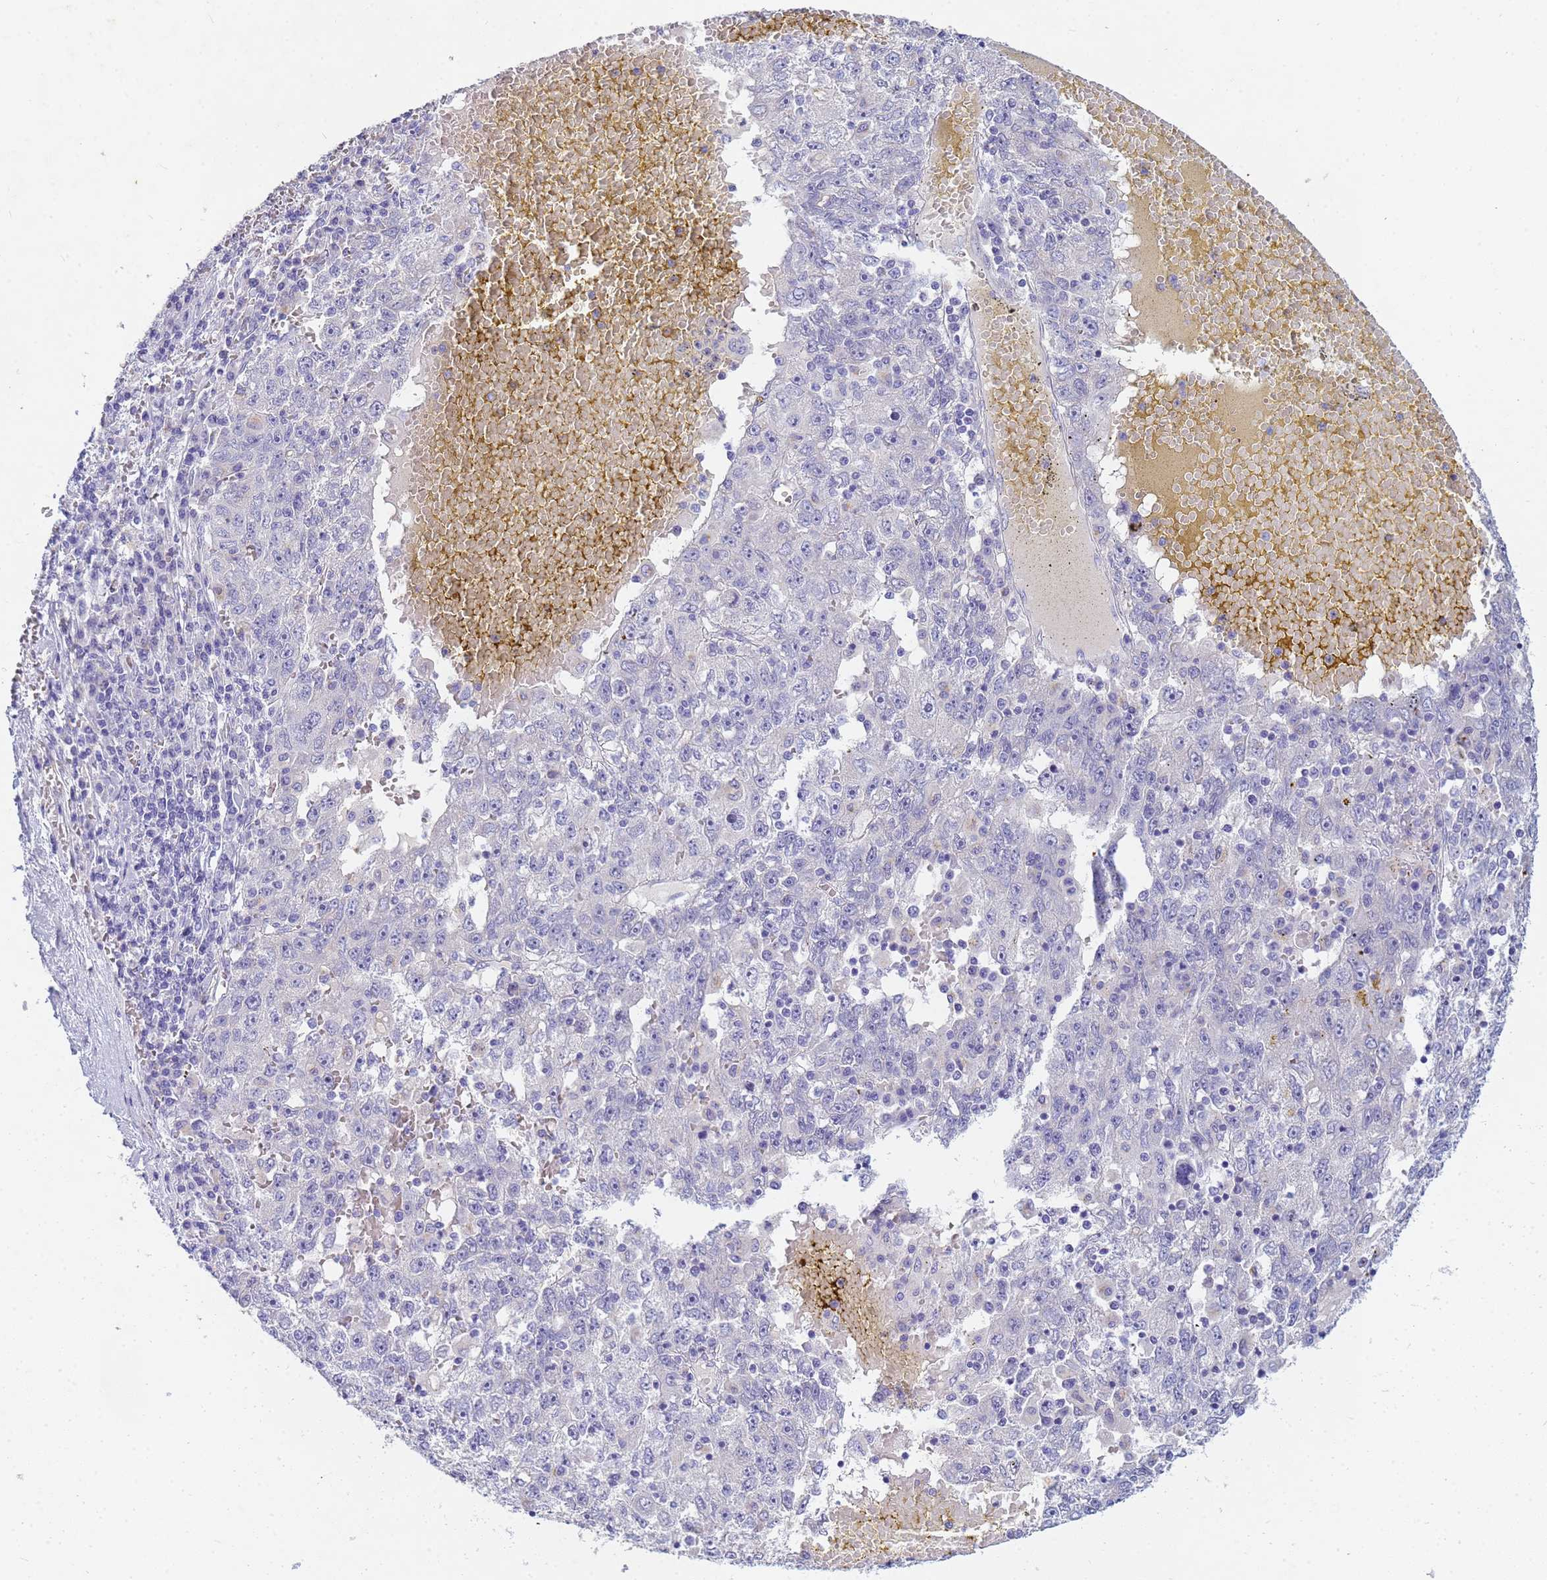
{"staining": {"intensity": "negative", "quantity": "none", "location": "none"}, "tissue": "liver cancer", "cell_type": "Tumor cells", "image_type": "cancer", "snomed": [{"axis": "morphology", "description": "Carcinoma, Hepatocellular, NOS"}, {"axis": "topography", "description": "Liver"}], "caption": "Liver cancer was stained to show a protein in brown. There is no significant positivity in tumor cells. (Brightfield microscopy of DAB immunohistochemistry (IHC) at high magnification).", "gene": "B3GNT8", "patient": {"sex": "male", "age": 49}}